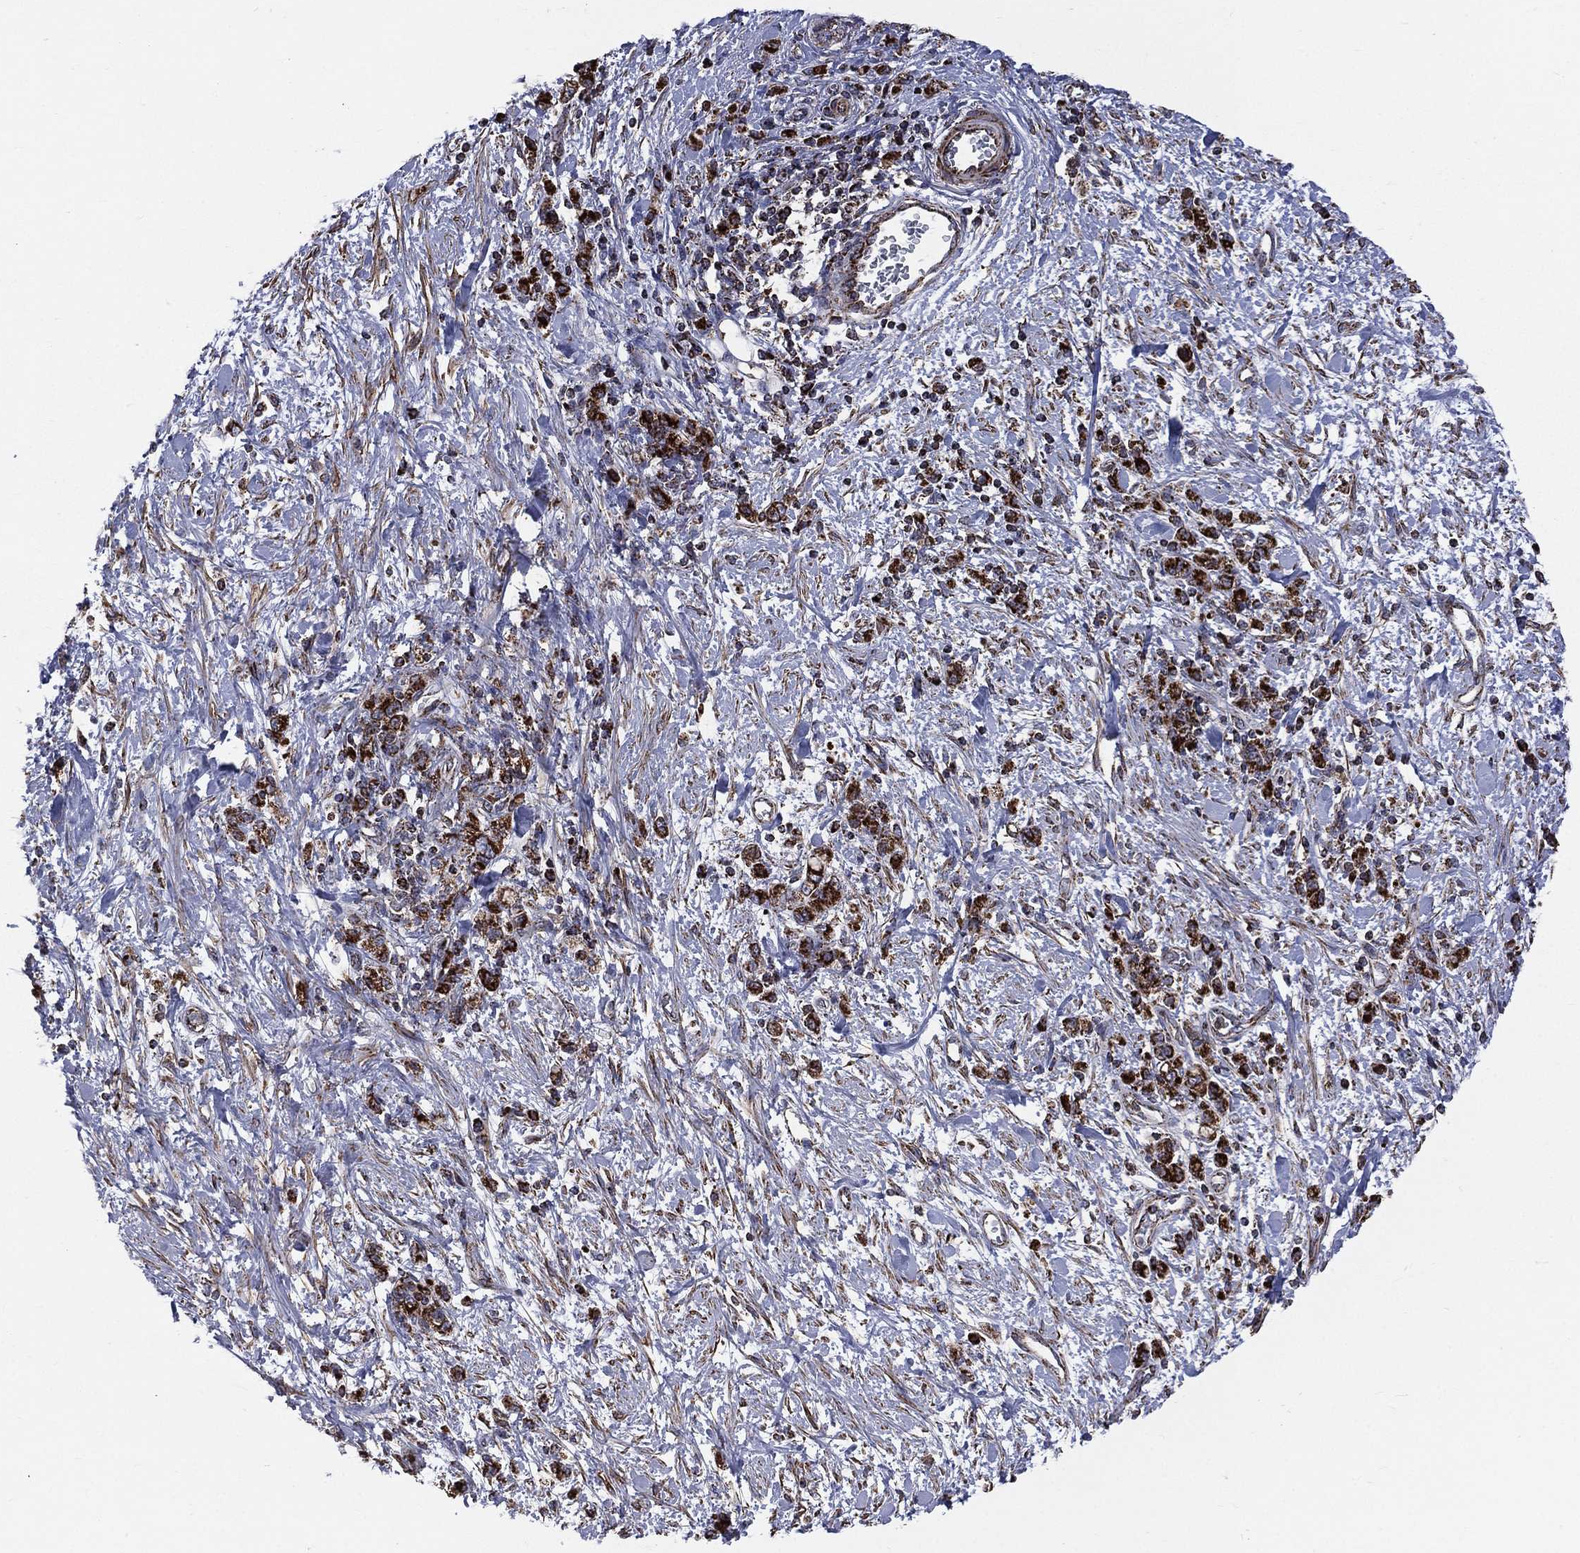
{"staining": {"intensity": "strong", "quantity": ">75%", "location": "cytoplasmic/membranous"}, "tissue": "stomach cancer", "cell_type": "Tumor cells", "image_type": "cancer", "snomed": [{"axis": "morphology", "description": "Adenocarcinoma, NOS"}, {"axis": "topography", "description": "Stomach"}], "caption": "Immunohistochemical staining of stomach cancer (adenocarcinoma) demonstrates strong cytoplasmic/membranous protein positivity in about >75% of tumor cells.", "gene": "GOT2", "patient": {"sex": "male", "age": 77}}